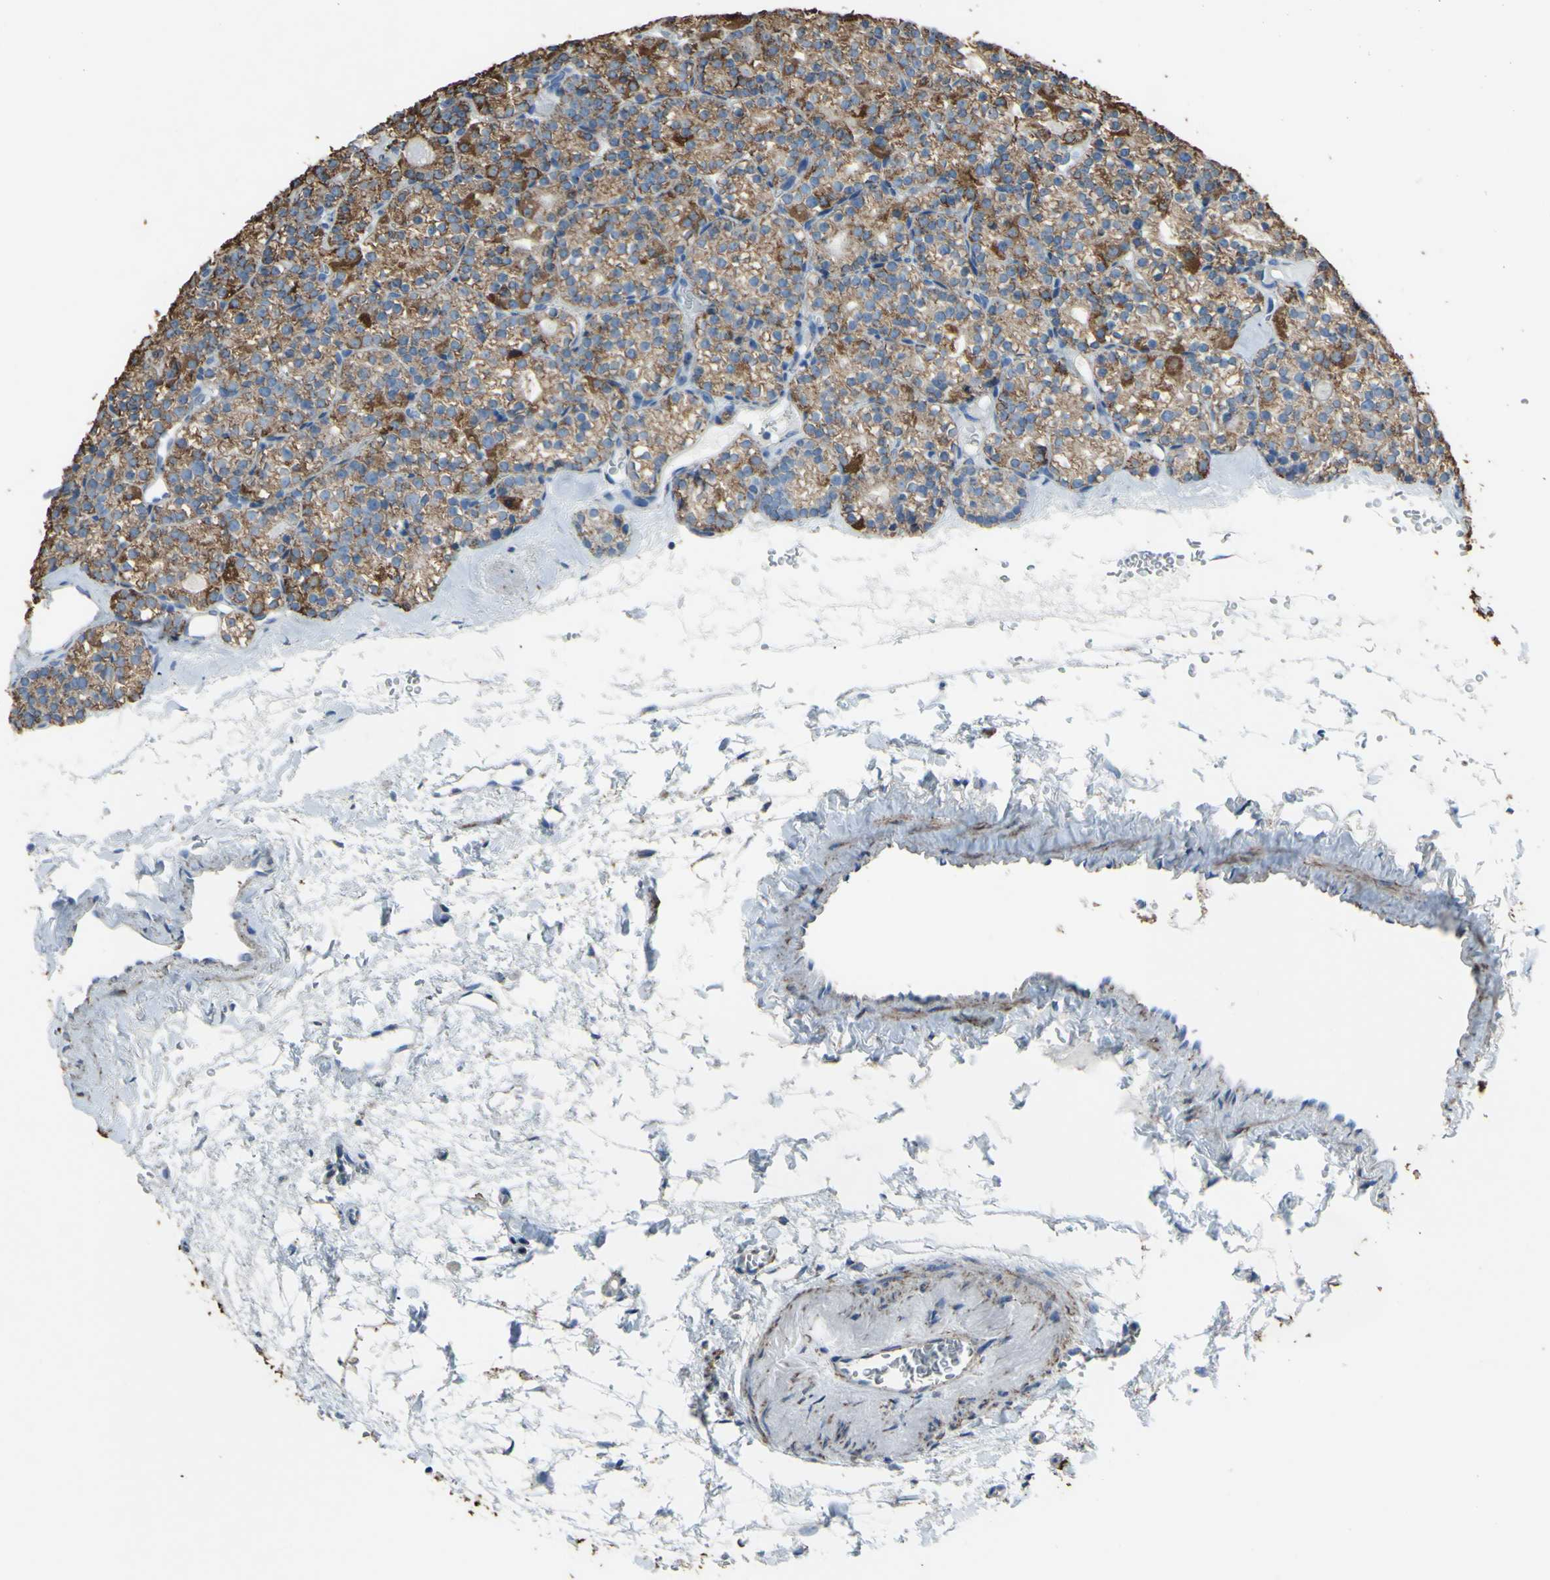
{"staining": {"intensity": "strong", "quantity": ">75%", "location": "cytoplasmic/membranous"}, "tissue": "parathyroid gland", "cell_type": "Glandular cells", "image_type": "normal", "snomed": [{"axis": "morphology", "description": "Normal tissue, NOS"}, {"axis": "topography", "description": "Parathyroid gland"}], "caption": "Immunohistochemistry (IHC) micrograph of benign human parathyroid gland stained for a protein (brown), which shows high levels of strong cytoplasmic/membranous expression in about >75% of glandular cells.", "gene": "CMKLR2", "patient": {"sex": "female", "age": 64}}